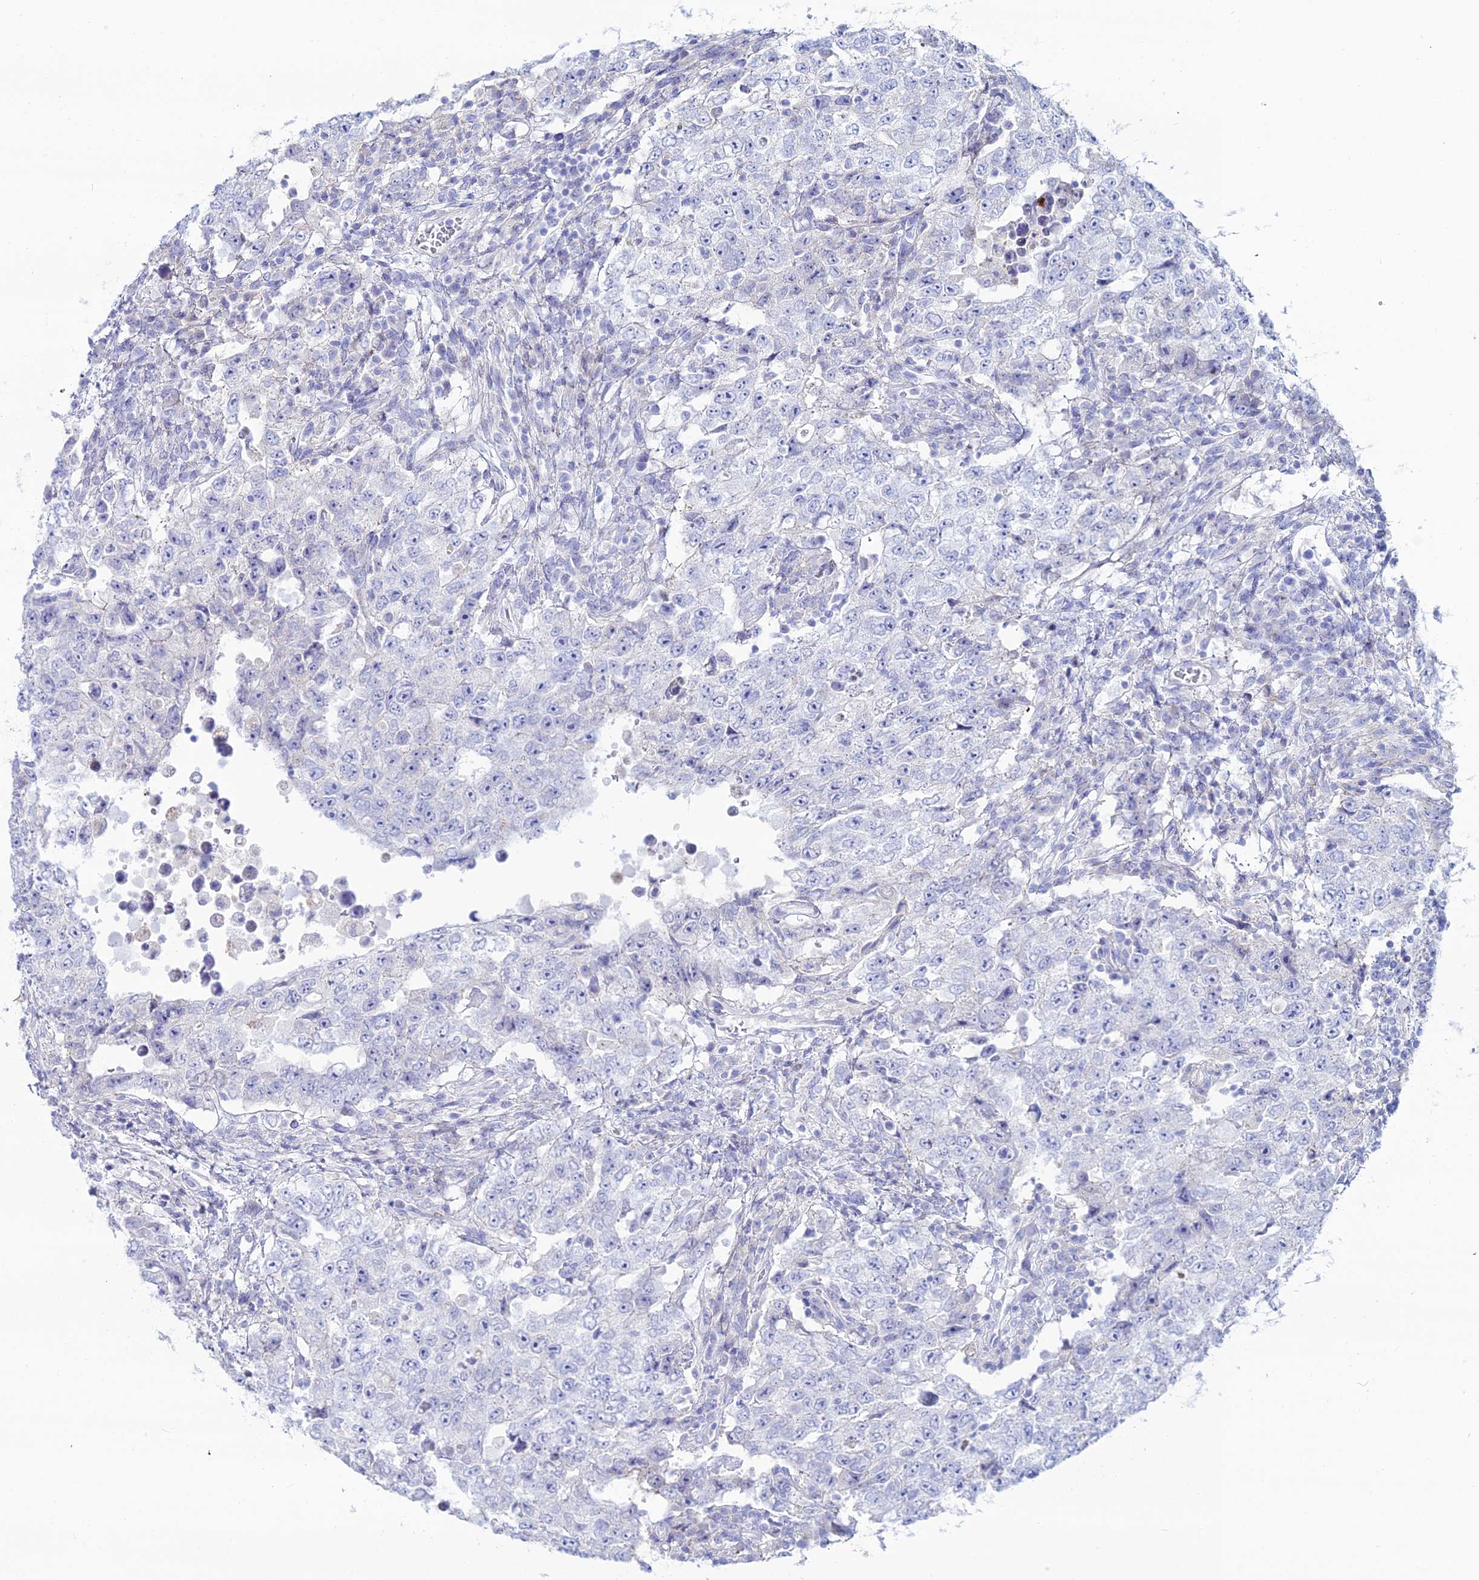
{"staining": {"intensity": "negative", "quantity": "none", "location": "none"}, "tissue": "testis cancer", "cell_type": "Tumor cells", "image_type": "cancer", "snomed": [{"axis": "morphology", "description": "Carcinoma, Embryonal, NOS"}, {"axis": "topography", "description": "Testis"}], "caption": "Immunohistochemical staining of testis embryonal carcinoma demonstrates no significant staining in tumor cells. Nuclei are stained in blue.", "gene": "DHX34", "patient": {"sex": "male", "age": 26}}